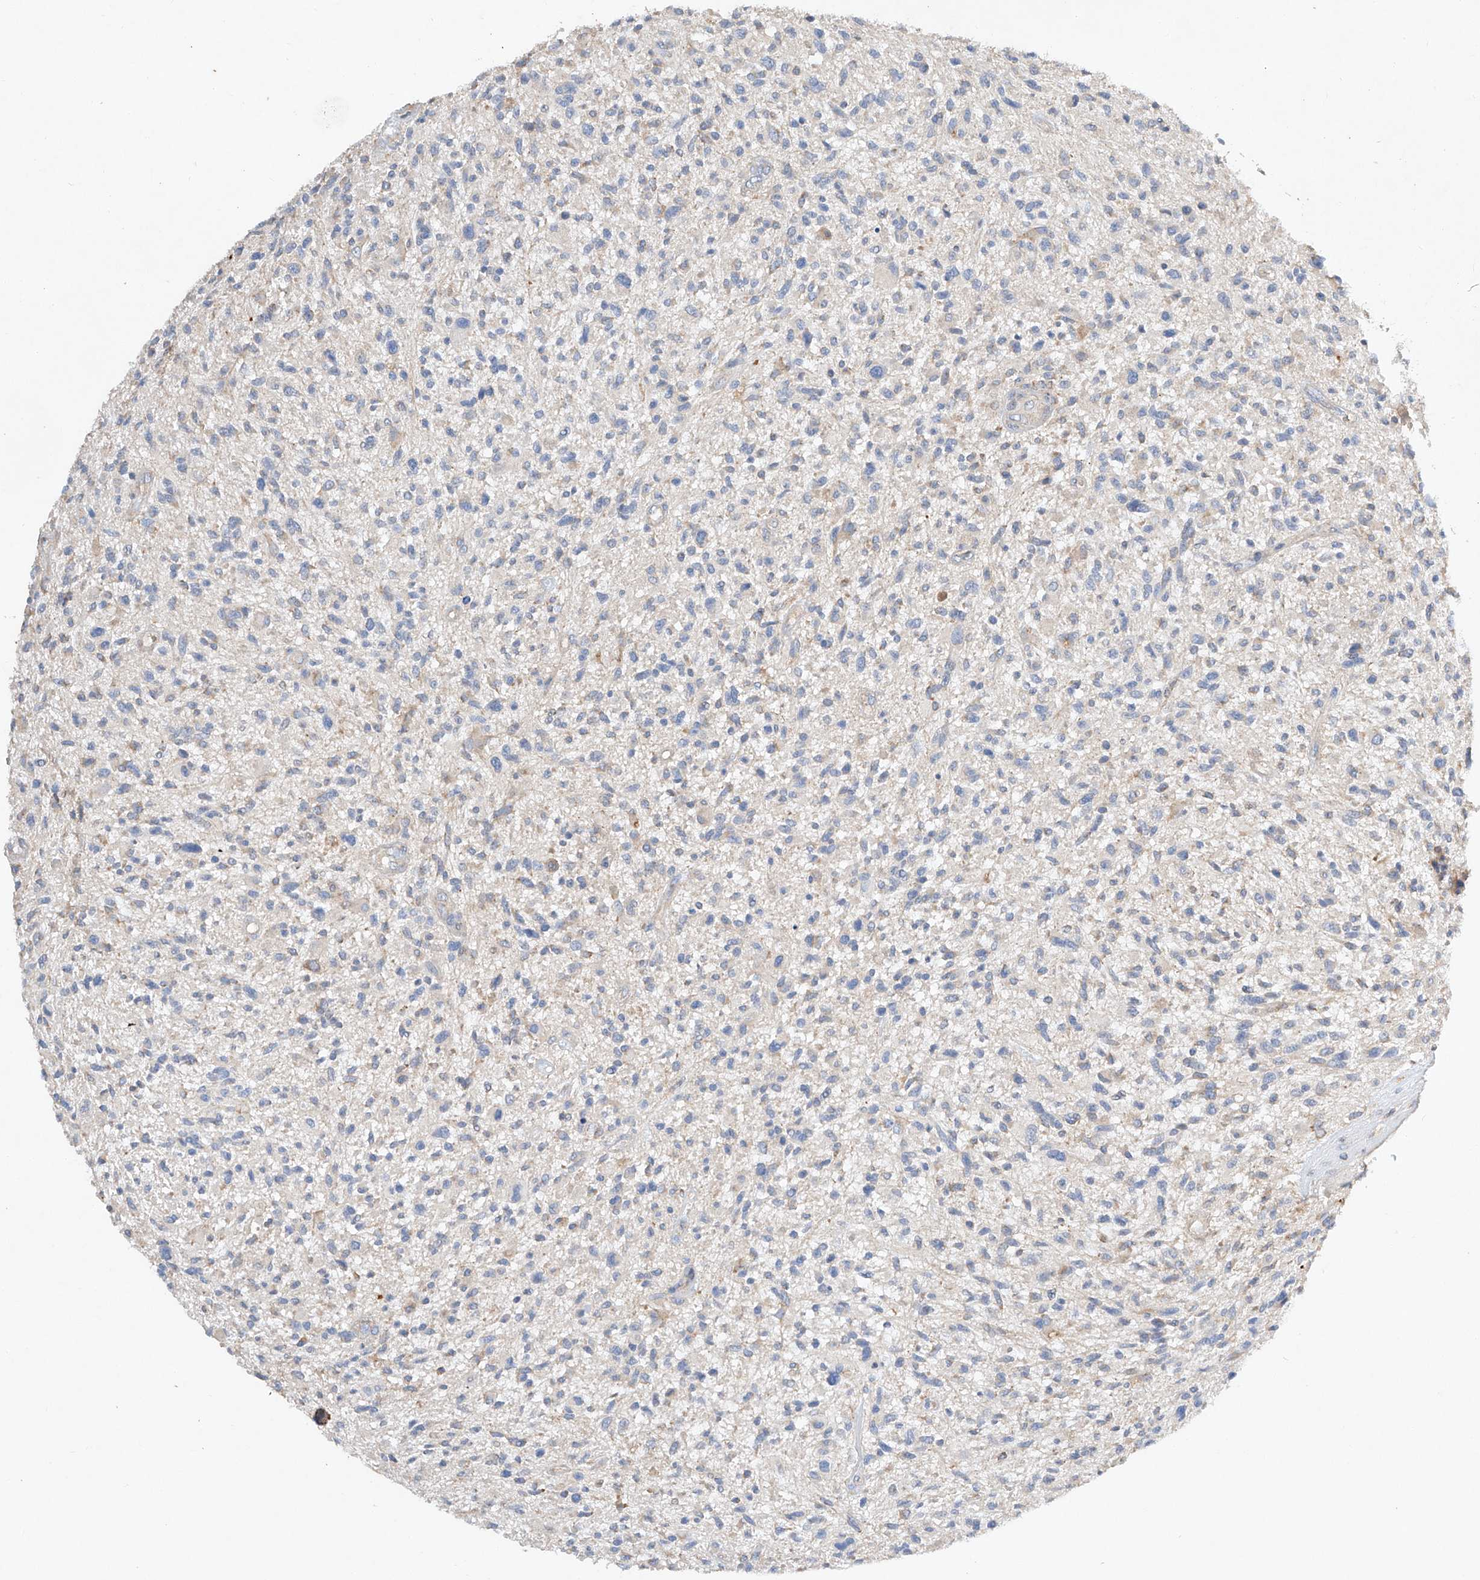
{"staining": {"intensity": "negative", "quantity": "none", "location": "none"}, "tissue": "glioma", "cell_type": "Tumor cells", "image_type": "cancer", "snomed": [{"axis": "morphology", "description": "Glioma, malignant, High grade"}, {"axis": "topography", "description": "Brain"}], "caption": "Tumor cells are negative for brown protein staining in glioma. (Immunohistochemistry (ihc), brightfield microscopy, high magnification).", "gene": "AMD1", "patient": {"sex": "male", "age": 47}}